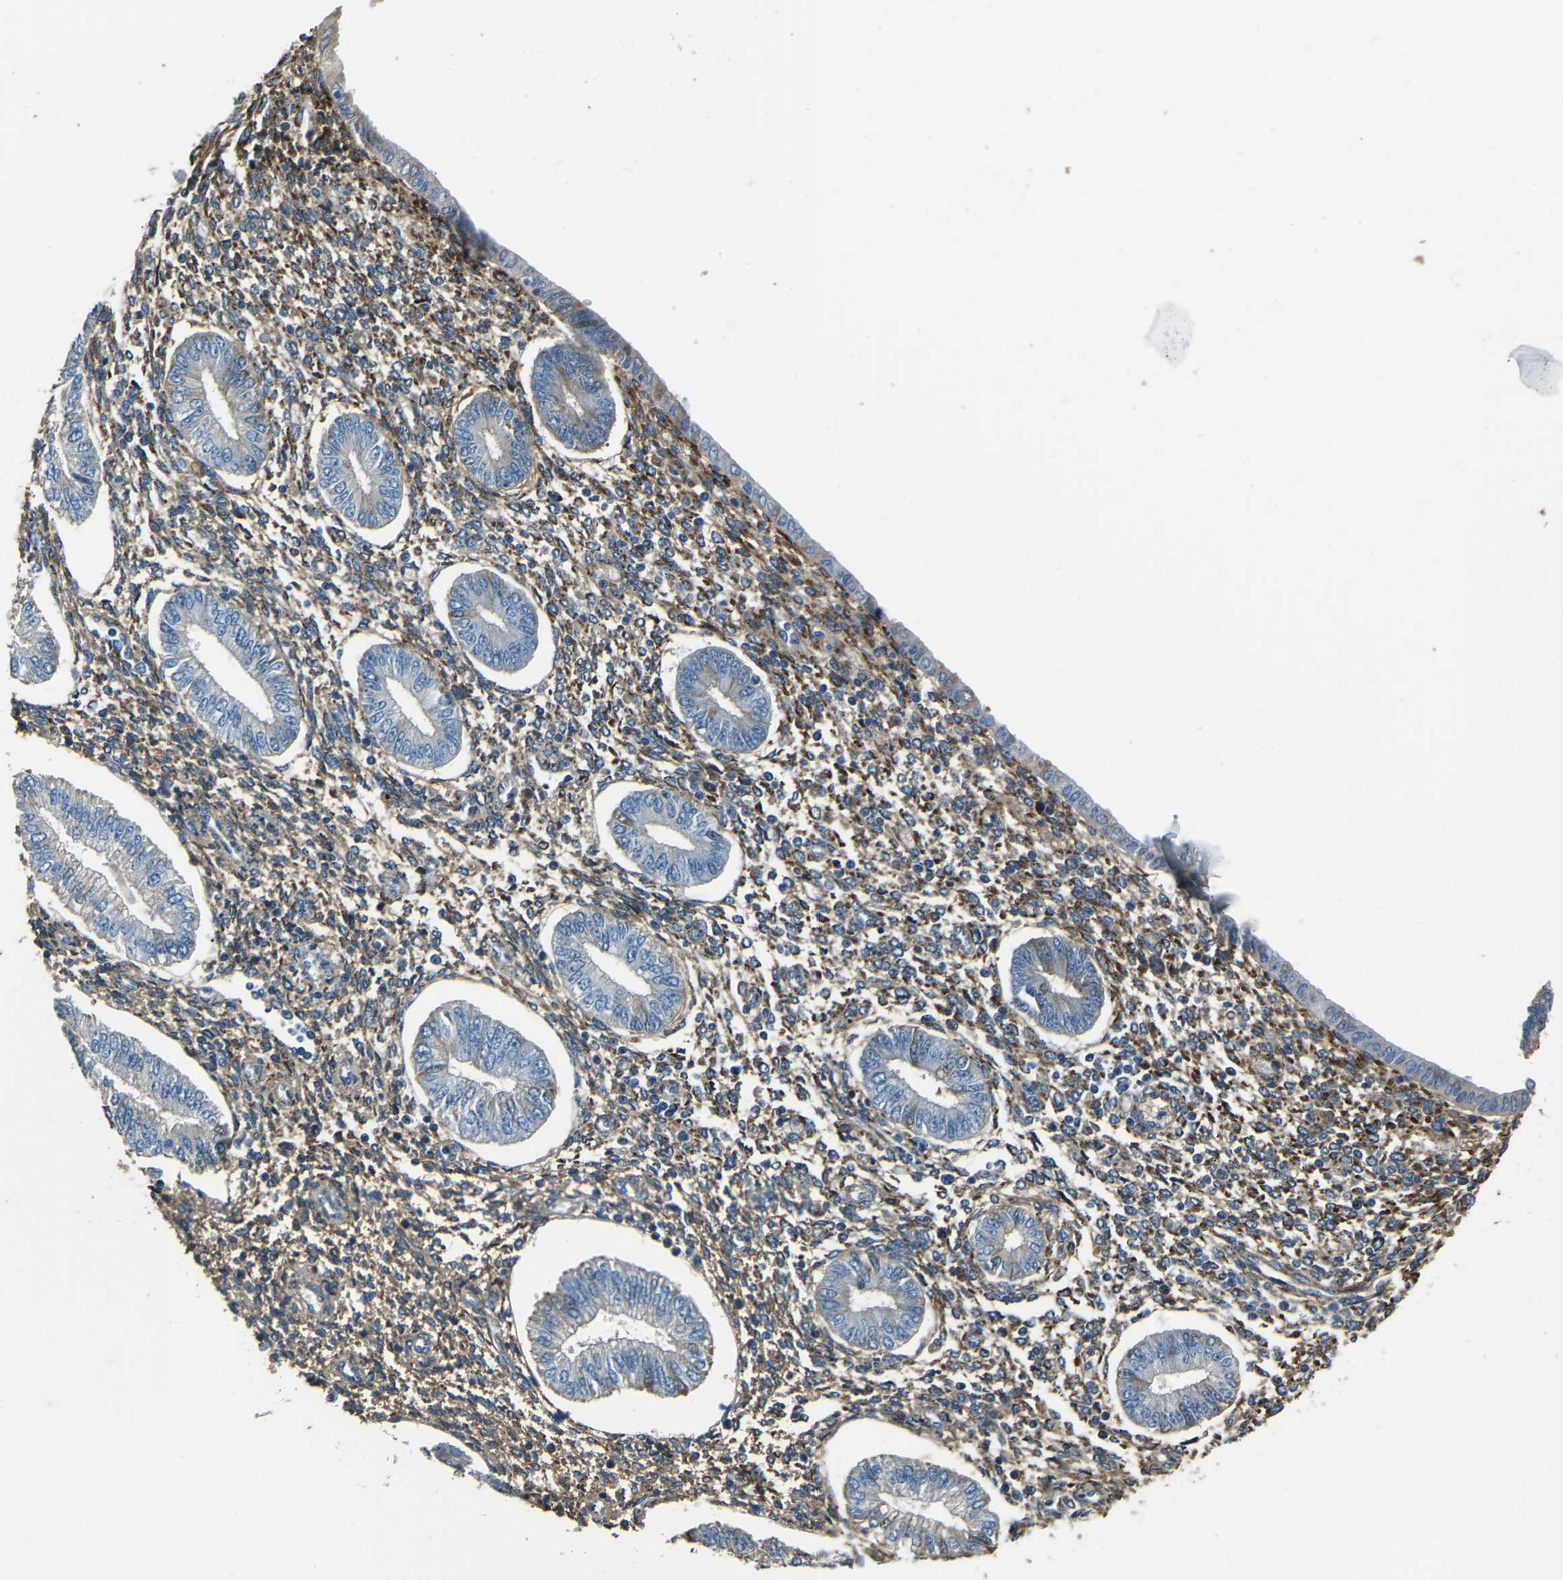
{"staining": {"intensity": "moderate", "quantity": "25%-75%", "location": "cytoplasmic/membranous"}, "tissue": "endometrium", "cell_type": "Cells in endometrial stroma", "image_type": "normal", "snomed": [{"axis": "morphology", "description": "Normal tissue, NOS"}, {"axis": "topography", "description": "Endometrium"}], "caption": "DAB immunohistochemical staining of normal human endometrium demonstrates moderate cytoplasmic/membranous protein positivity in about 25%-75% of cells in endometrial stroma. Nuclei are stained in blue.", "gene": "COL3A1", "patient": {"sex": "female", "age": 50}}